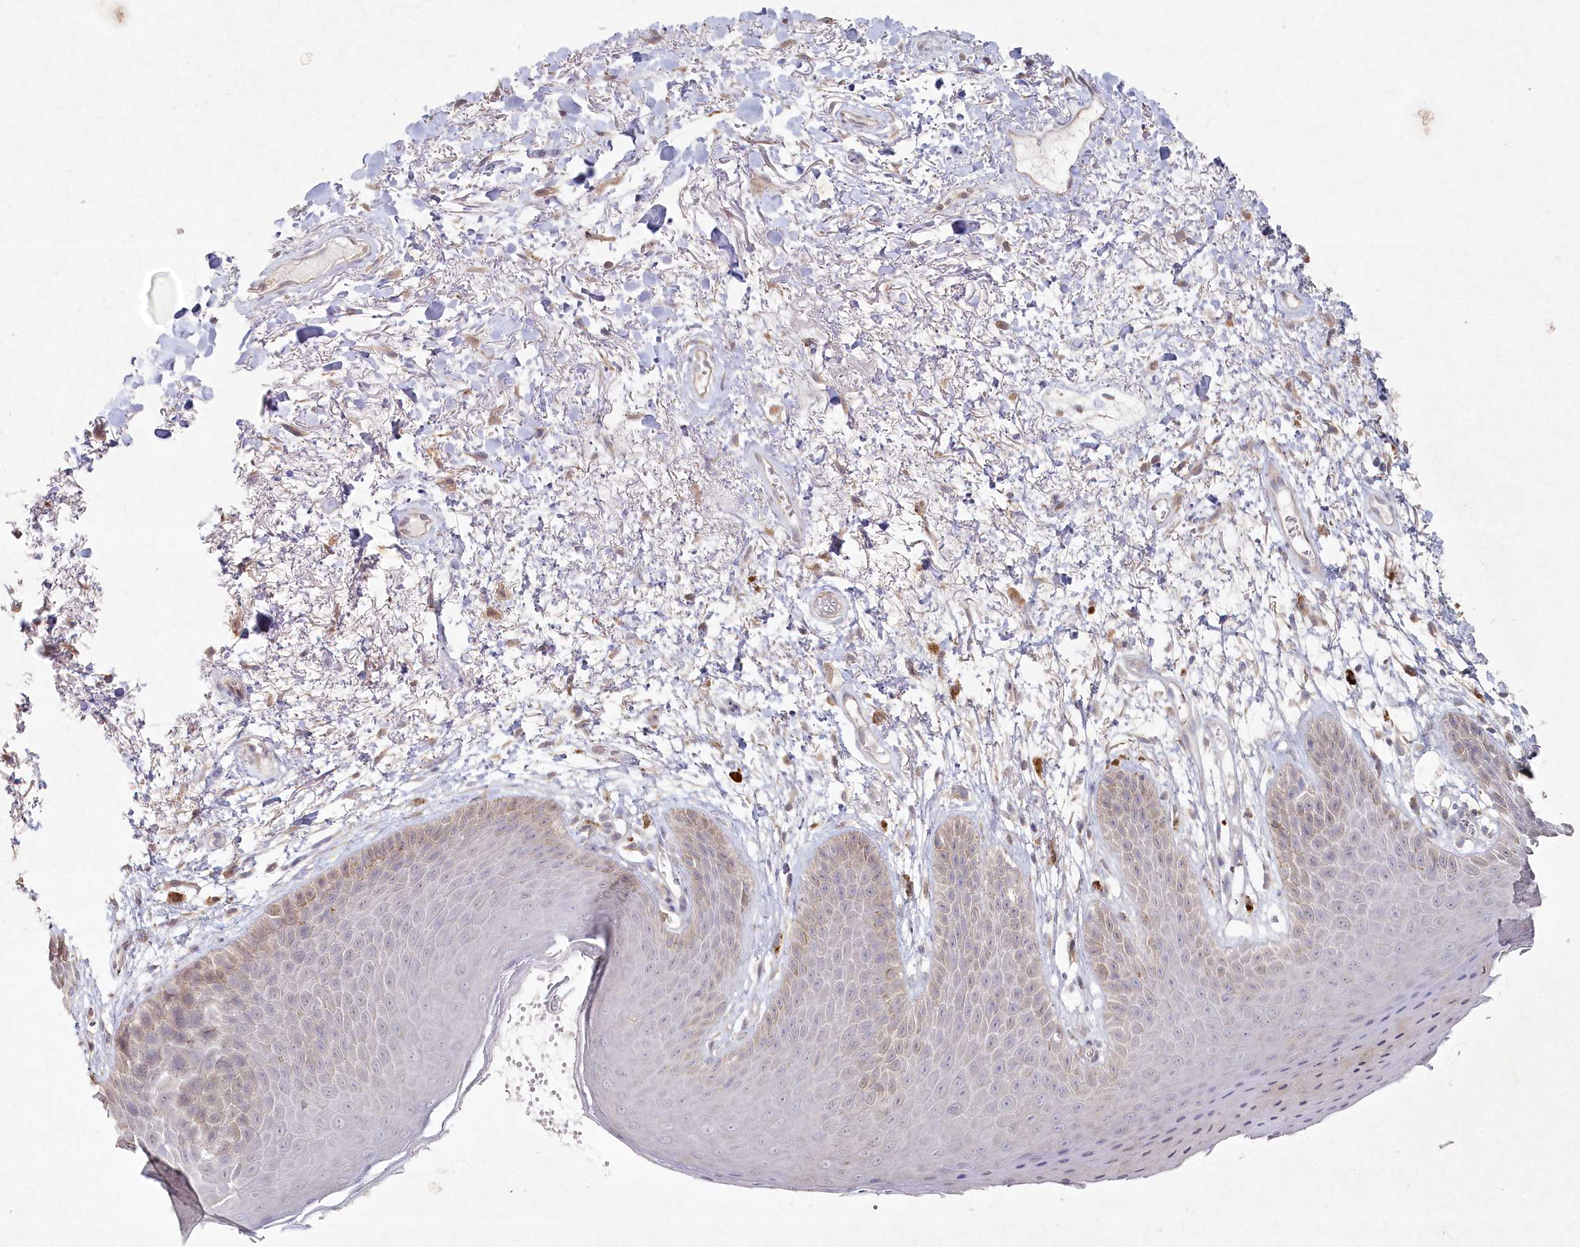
{"staining": {"intensity": "weak", "quantity": "<25%", "location": "cytoplasmic/membranous"}, "tissue": "skin", "cell_type": "Epidermal cells", "image_type": "normal", "snomed": [{"axis": "morphology", "description": "Normal tissue, NOS"}, {"axis": "topography", "description": "Anal"}], "caption": "IHC of benign skin reveals no expression in epidermal cells.", "gene": "TGFBRAP1", "patient": {"sex": "male", "age": 74}}